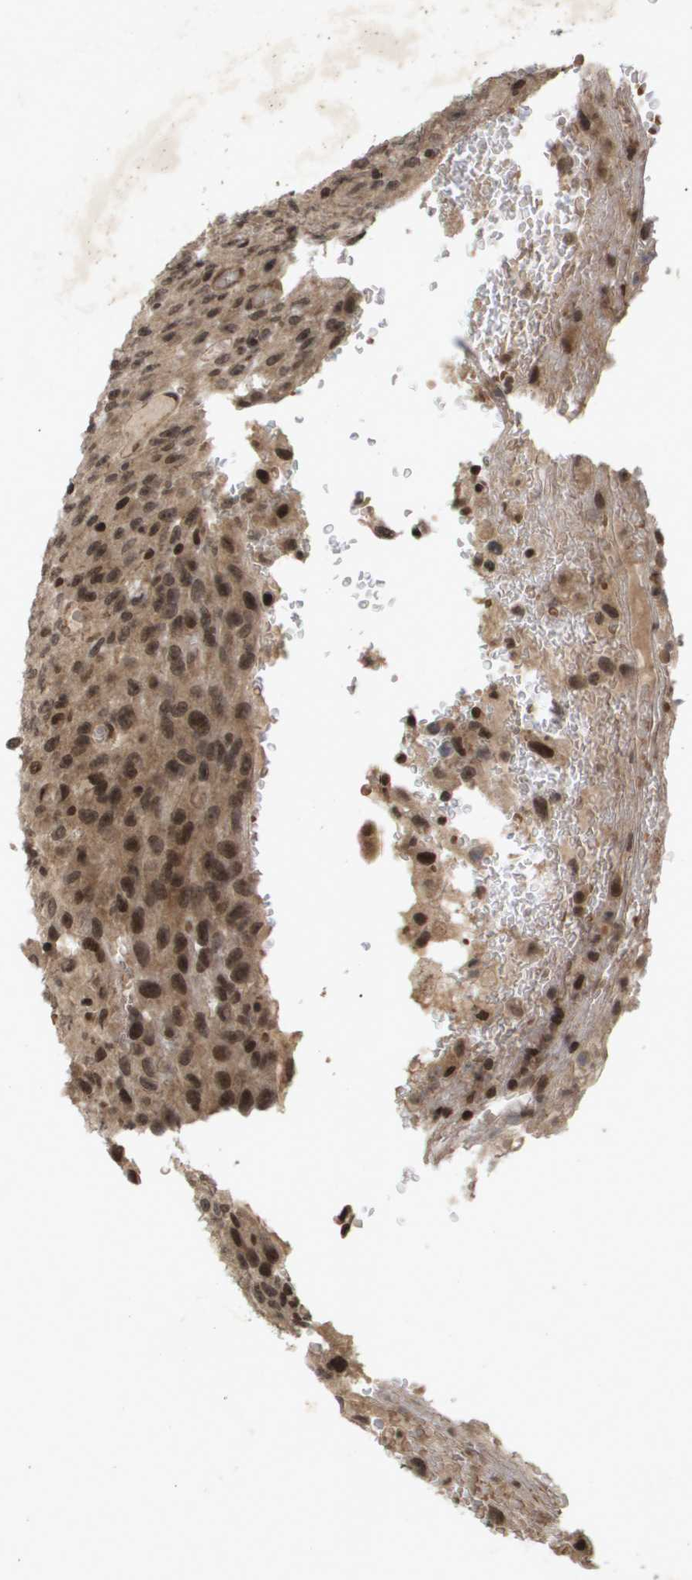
{"staining": {"intensity": "moderate", "quantity": ">75%", "location": "cytoplasmic/membranous,nuclear"}, "tissue": "urothelial cancer", "cell_type": "Tumor cells", "image_type": "cancer", "snomed": [{"axis": "morphology", "description": "Urothelial carcinoma, High grade"}, {"axis": "topography", "description": "Urinary bladder"}], "caption": "Human urothelial carcinoma (high-grade) stained for a protein (brown) reveals moderate cytoplasmic/membranous and nuclear positive positivity in approximately >75% of tumor cells.", "gene": "HSPA6", "patient": {"sex": "male", "age": 66}}